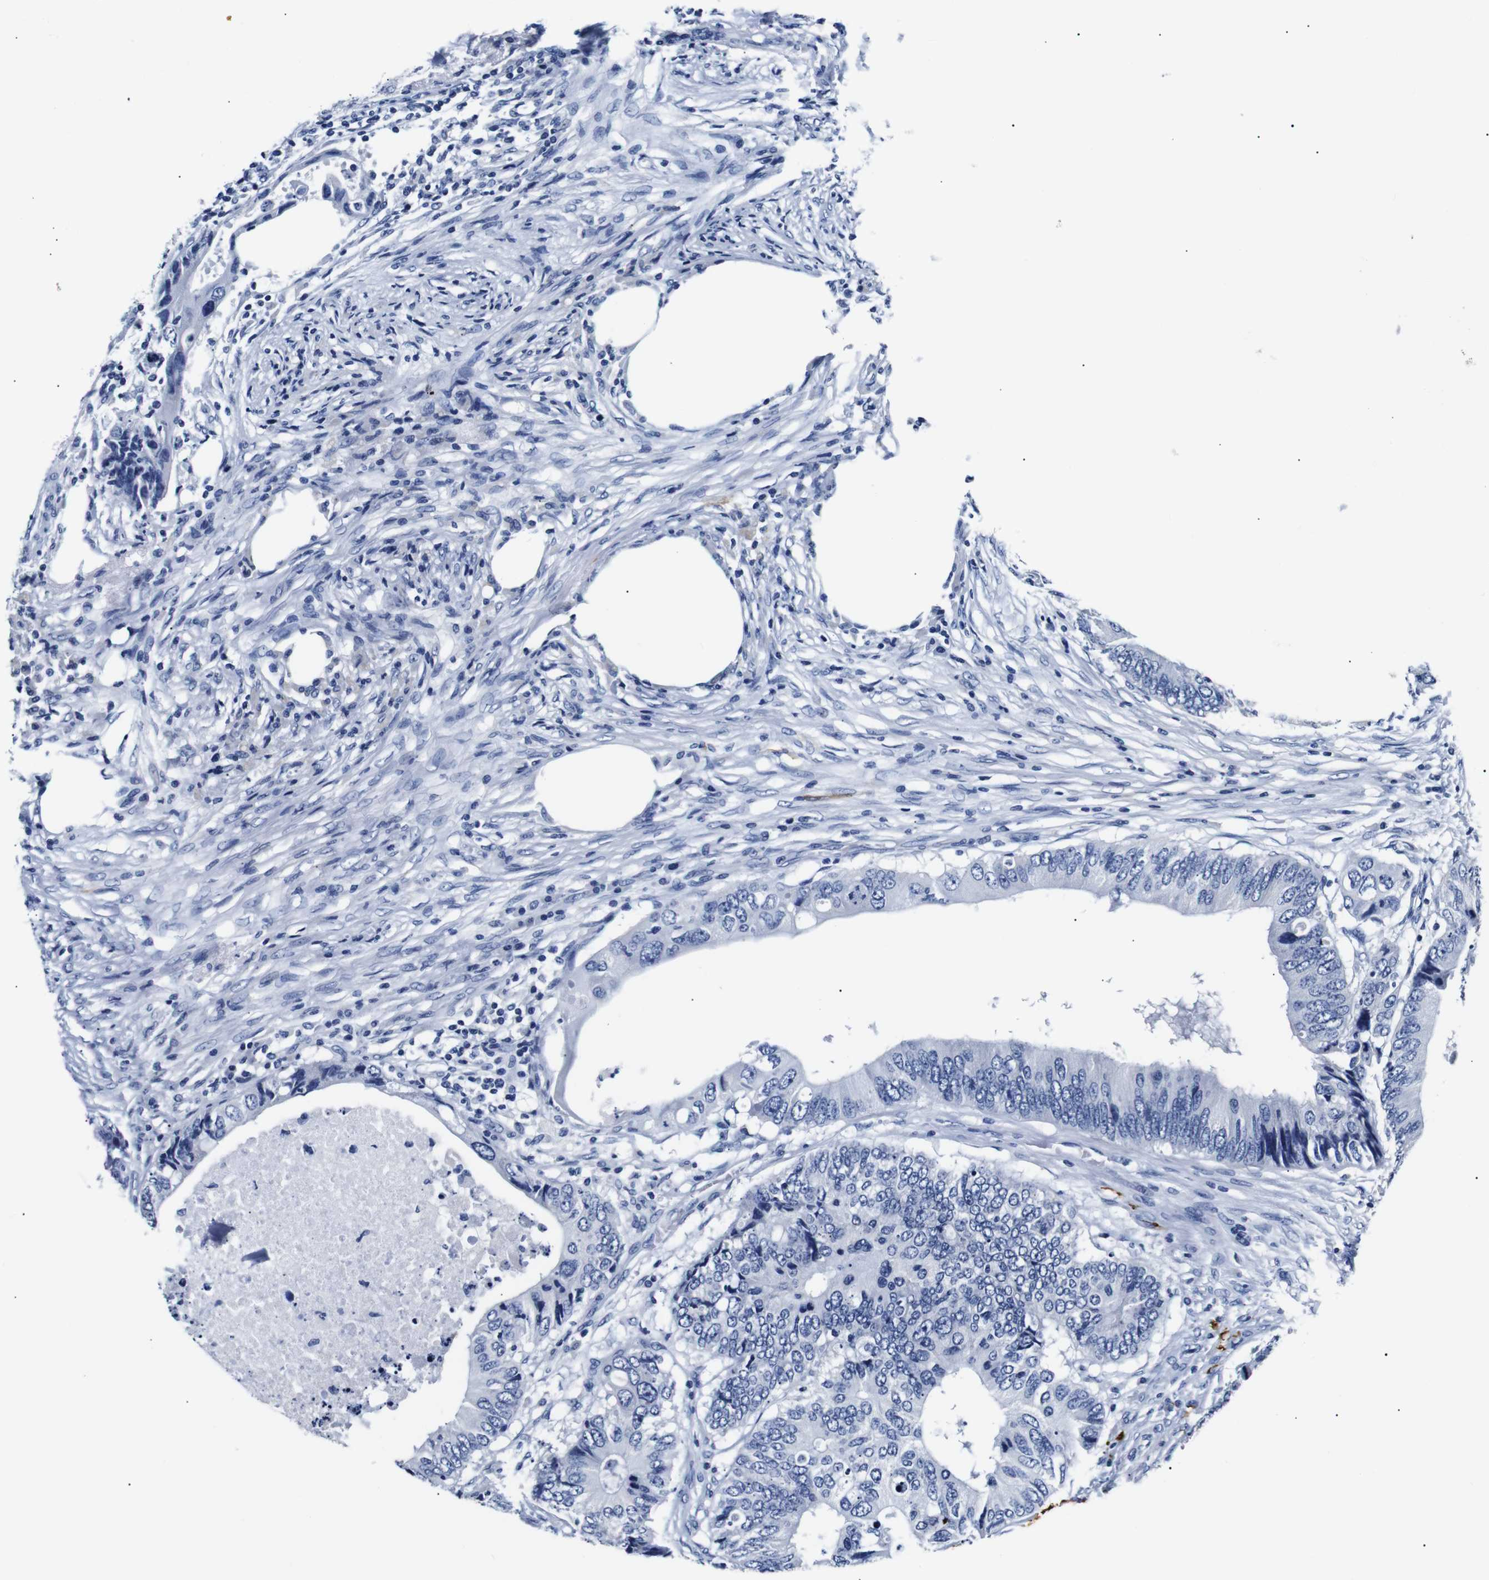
{"staining": {"intensity": "negative", "quantity": "none", "location": "none"}, "tissue": "colorectal cancer", "cell_type": "Tumor cells", "image_type": "cancer", "snomed": [{"axis": "morphology", "description": "Adenocarcinoma, NOS"}, {"axis": "topography", "description": "Colon"}], "caption": "A photomicrograph of adenocarcinoma (colorectal) stained for a protein exhibits no brown staining in tumor cells.", "gene": "GAP43", "patient": {"sex": "male", "age": 71}}